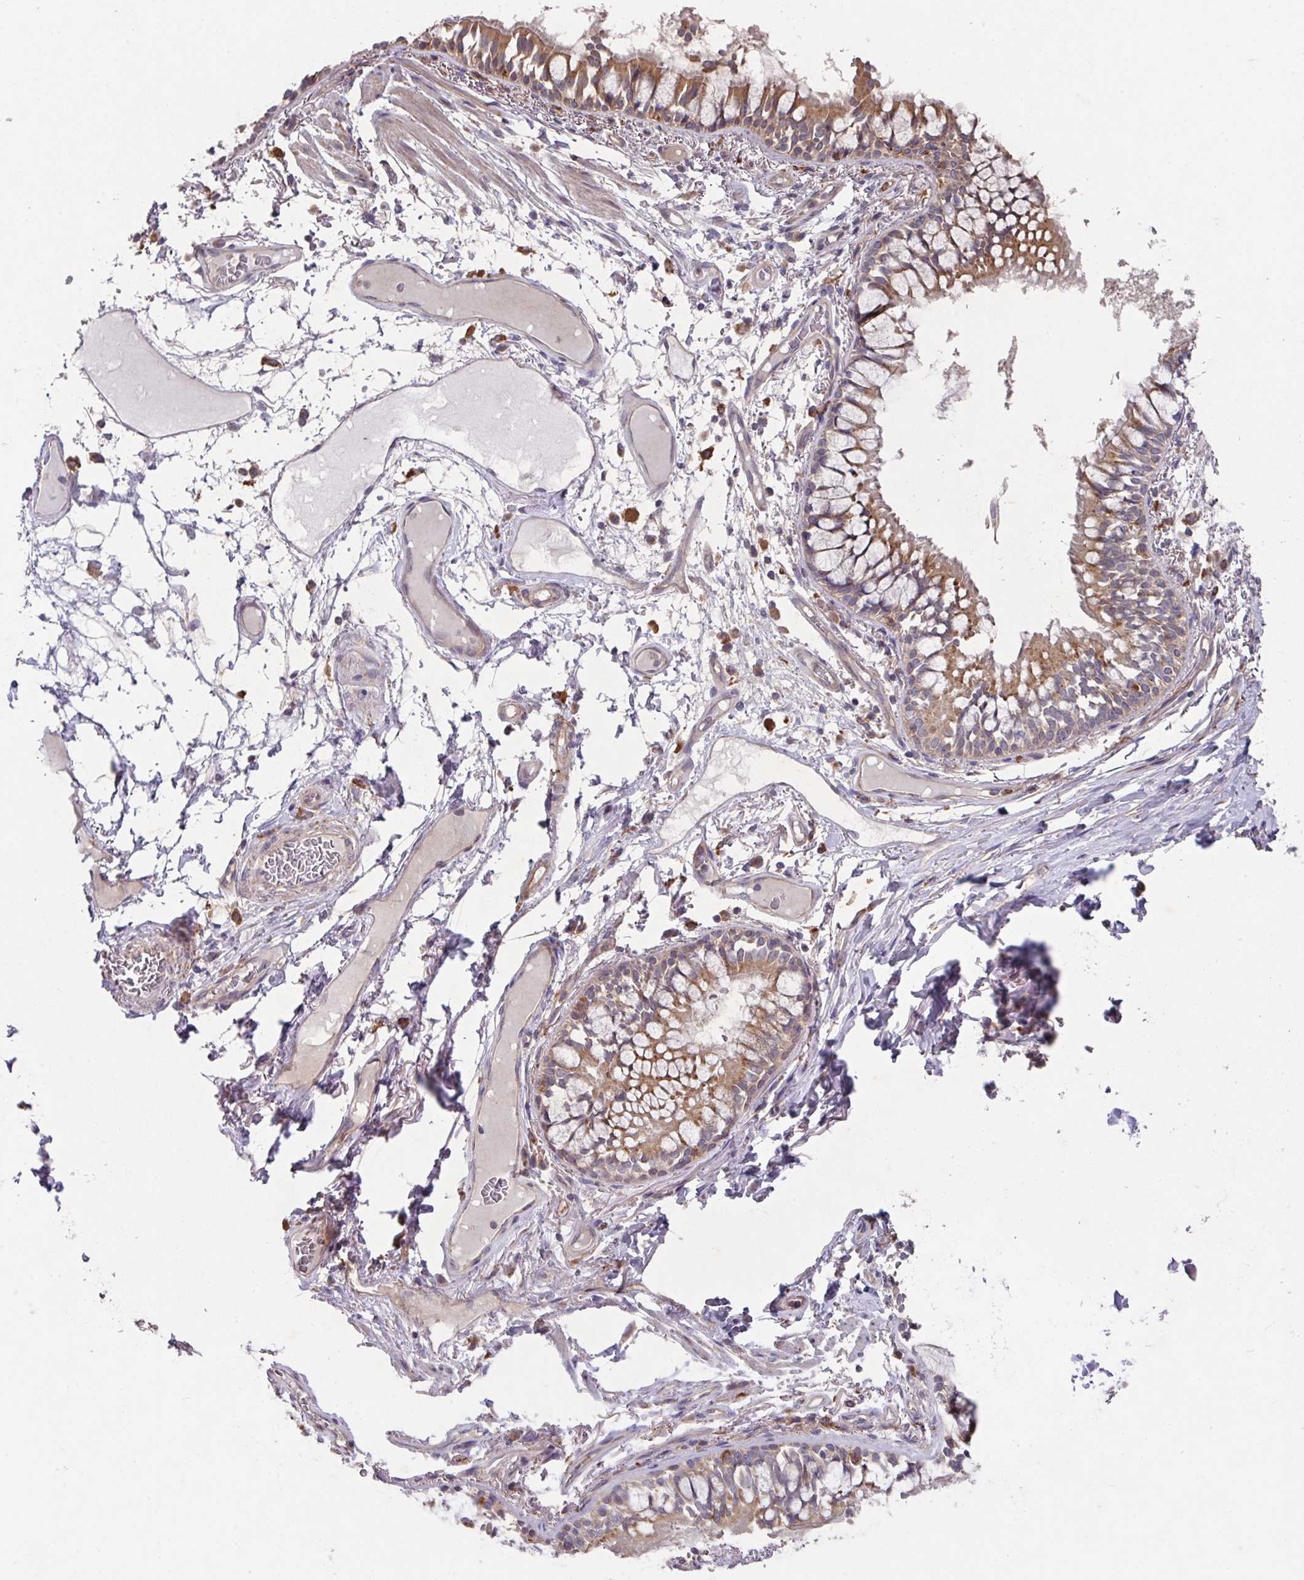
{"staining": {"intensity": "negative", "quantity": "none", "location": "none"}, "tissue": "adipose tissue", "cell_type": "Adipocytes", "image_type": "normal", "snomed": [{"axis": "morphology", "description": "Normal tissue, NOS"}, {"axis": "topography", "description": "Bronchus"}], "caption": "A micrograph of human adipose tissue is negative for staining in adipocytes. Brightfield microscopy of IHC stained with DAB (brown) and hematoxylin (blue), captured at high magnification.", "gene": "TRIM14", "patient": {"sex": "male", "age": 70}}